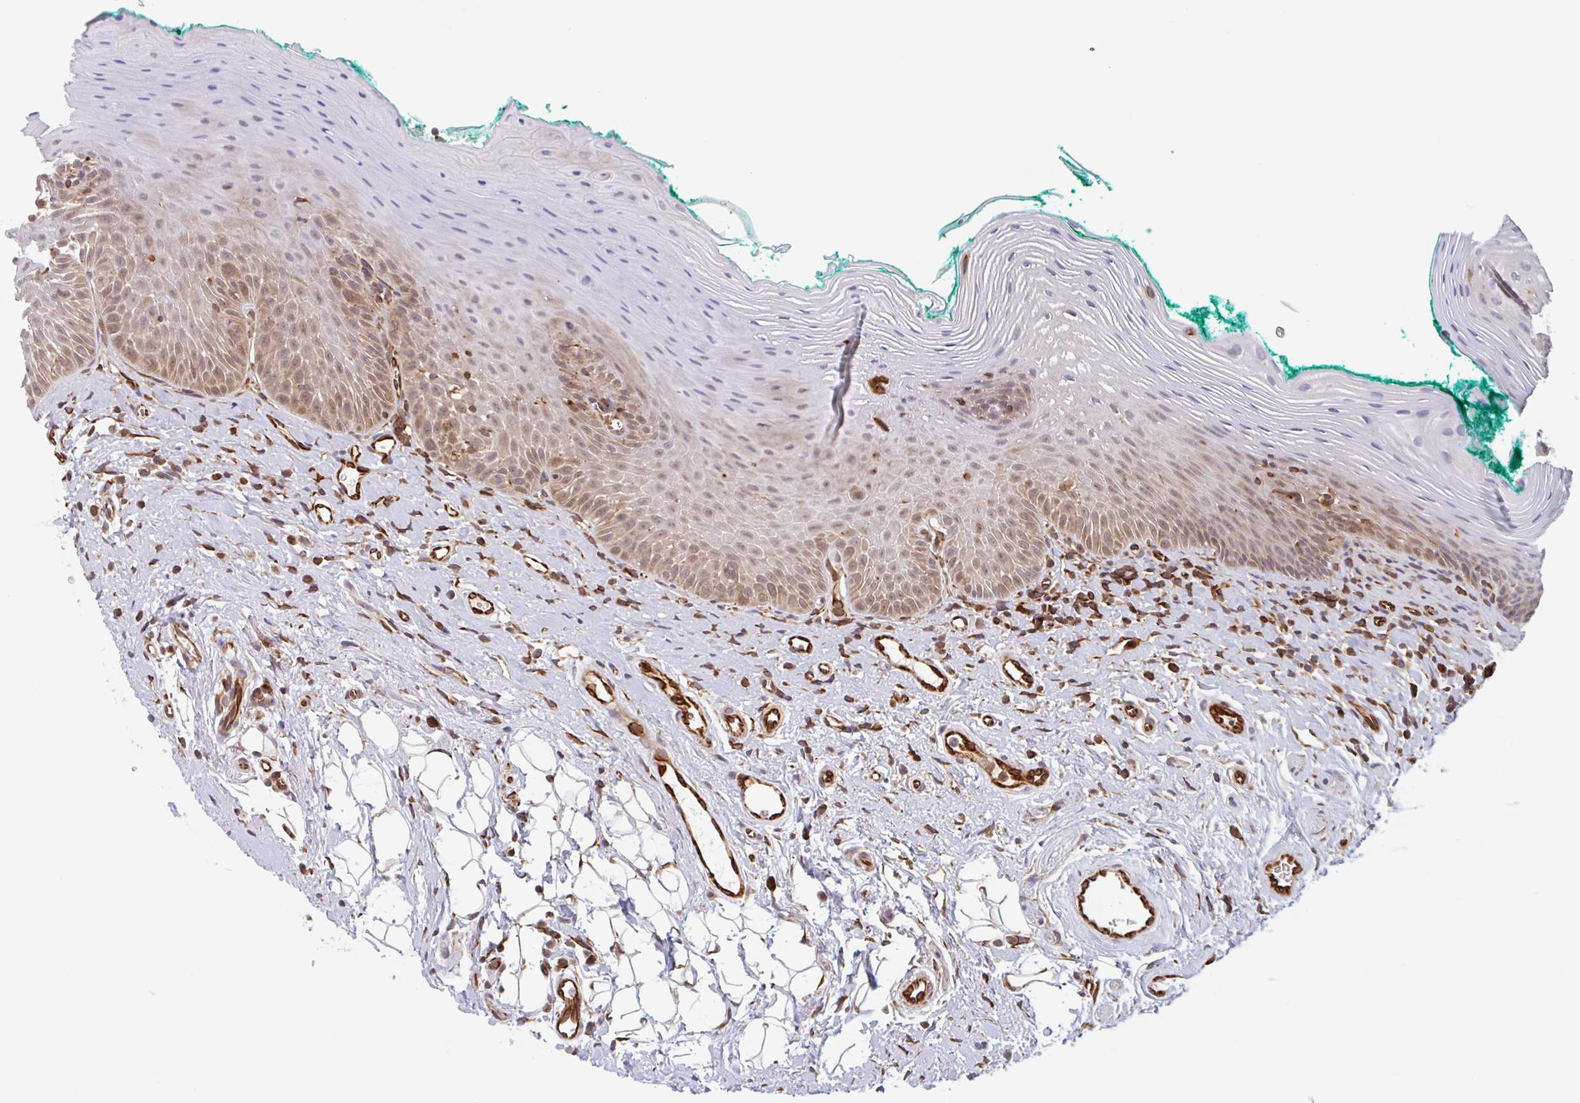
{"staining": {"intensity": "moderate", "quantity": ">75%", "location": "cytoplasmic/membranous,nuclear"}, "tissue": "oral mucosa", "cell_type": "Squamous epithelial cells", "image_type": "normal", "snomed": [{"axis": "morphology", "description": "Normal tissue, NOS"}, {"axis": "topography", "description": "Oral tissue"}, {"axis": "topography", "description": "Tounge, NOS"}], "caption": "Immunohistochemistry (IHC) (DAB (3,3'-diaminobenzidine)) staining of unremarkable oral mucosa exhibits moderate cytoplasmic/membranous,nuclear protein positivity in about >75% of squamous epithelial cells.", "gene": "NUB1", "patient": {"sex": "male", "age": 83}}